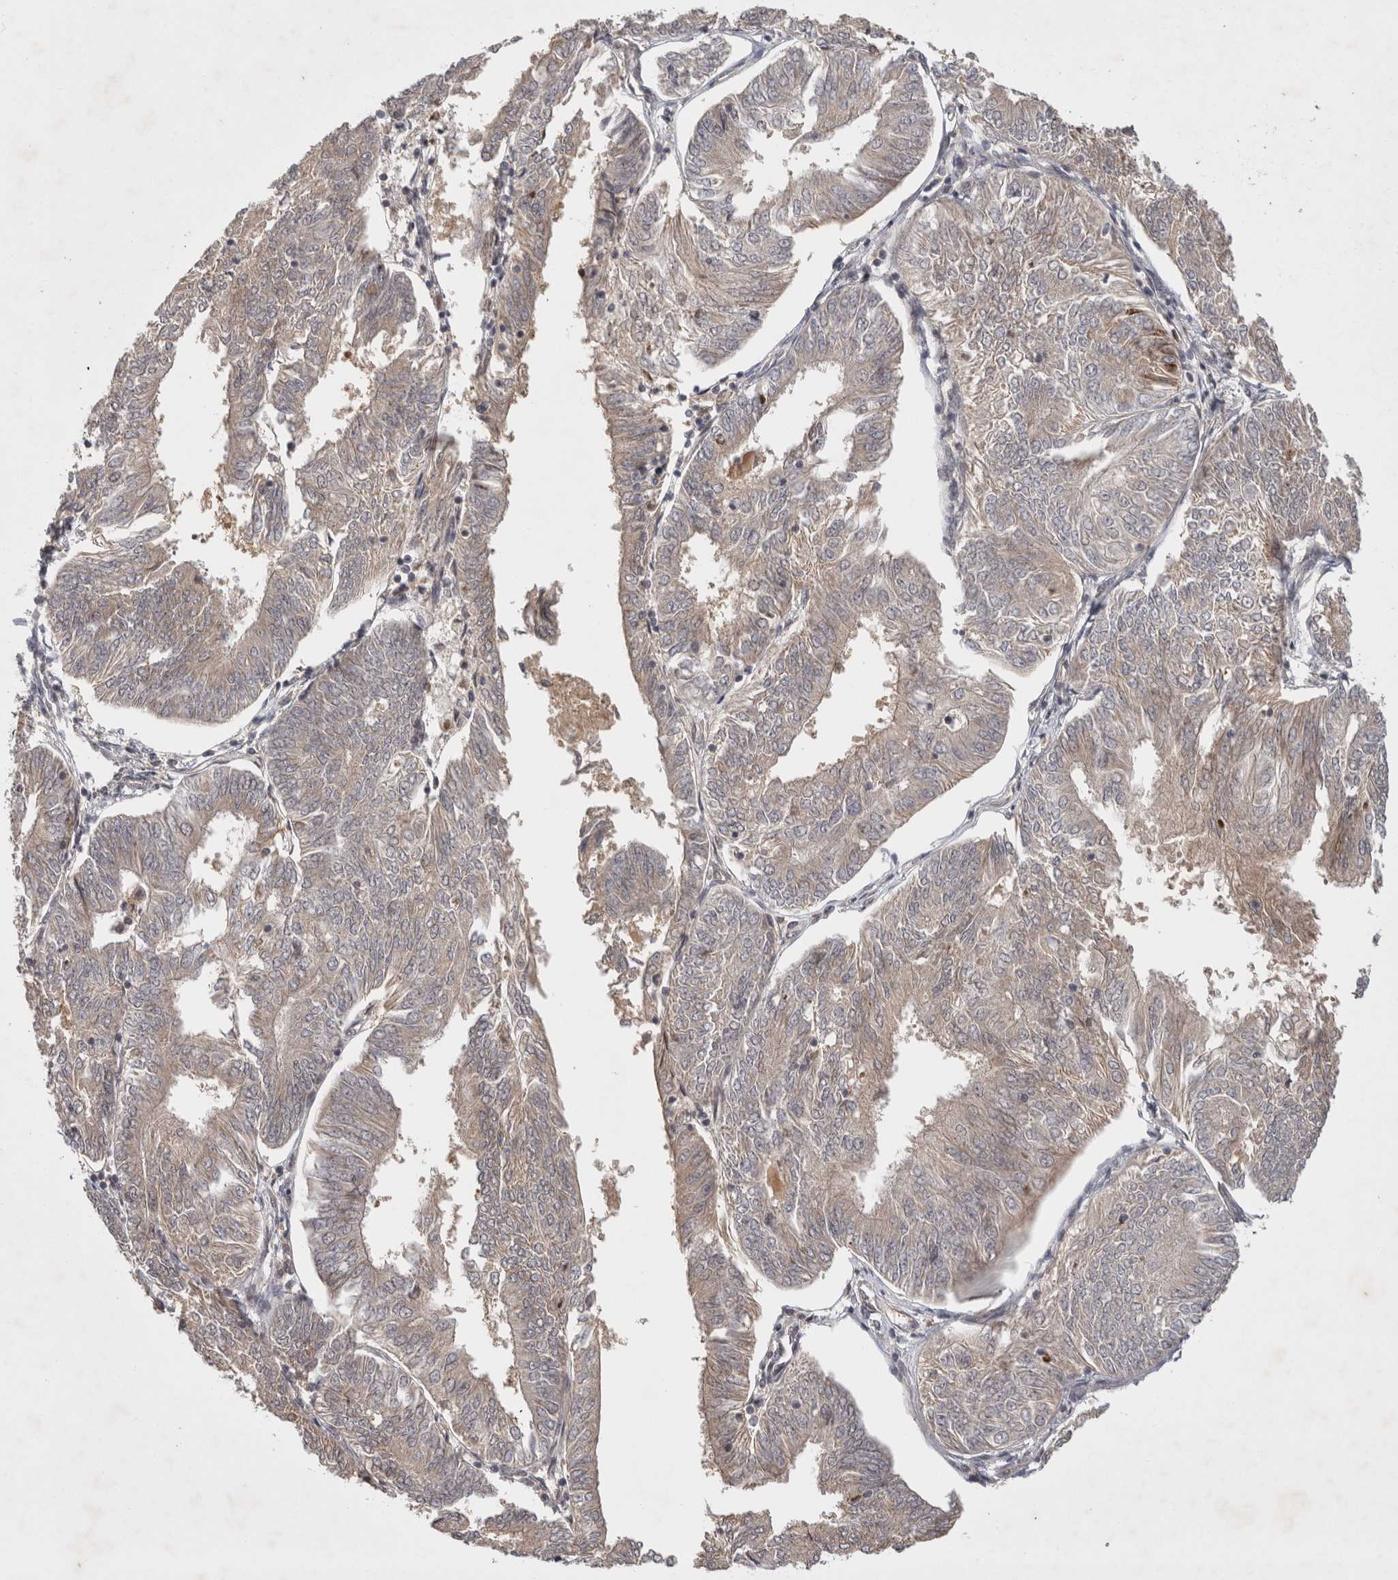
{"staining": {"intensity": "weak", "quantity": "25%-75%", "location": "cytoplasmic/membranous"}, "tissue": "endometrial cancer", "cell_type": "Tumor cells", "image_type": "cancer", "snomed": [{"axis": "morphology", "description": "Adenocarcinoma, NOS"}, {"axis": "topography", "description": "Endometrium"}], "caption": "Human endometrial cancer (adenocarcinoma) stained for a protein (brown) displays weak cytoplasmic/membranous positive expression in about 25%-75% of tumor cells.", "gene": "ZNF318", "patient": {"sex": "female", "age": 58}}